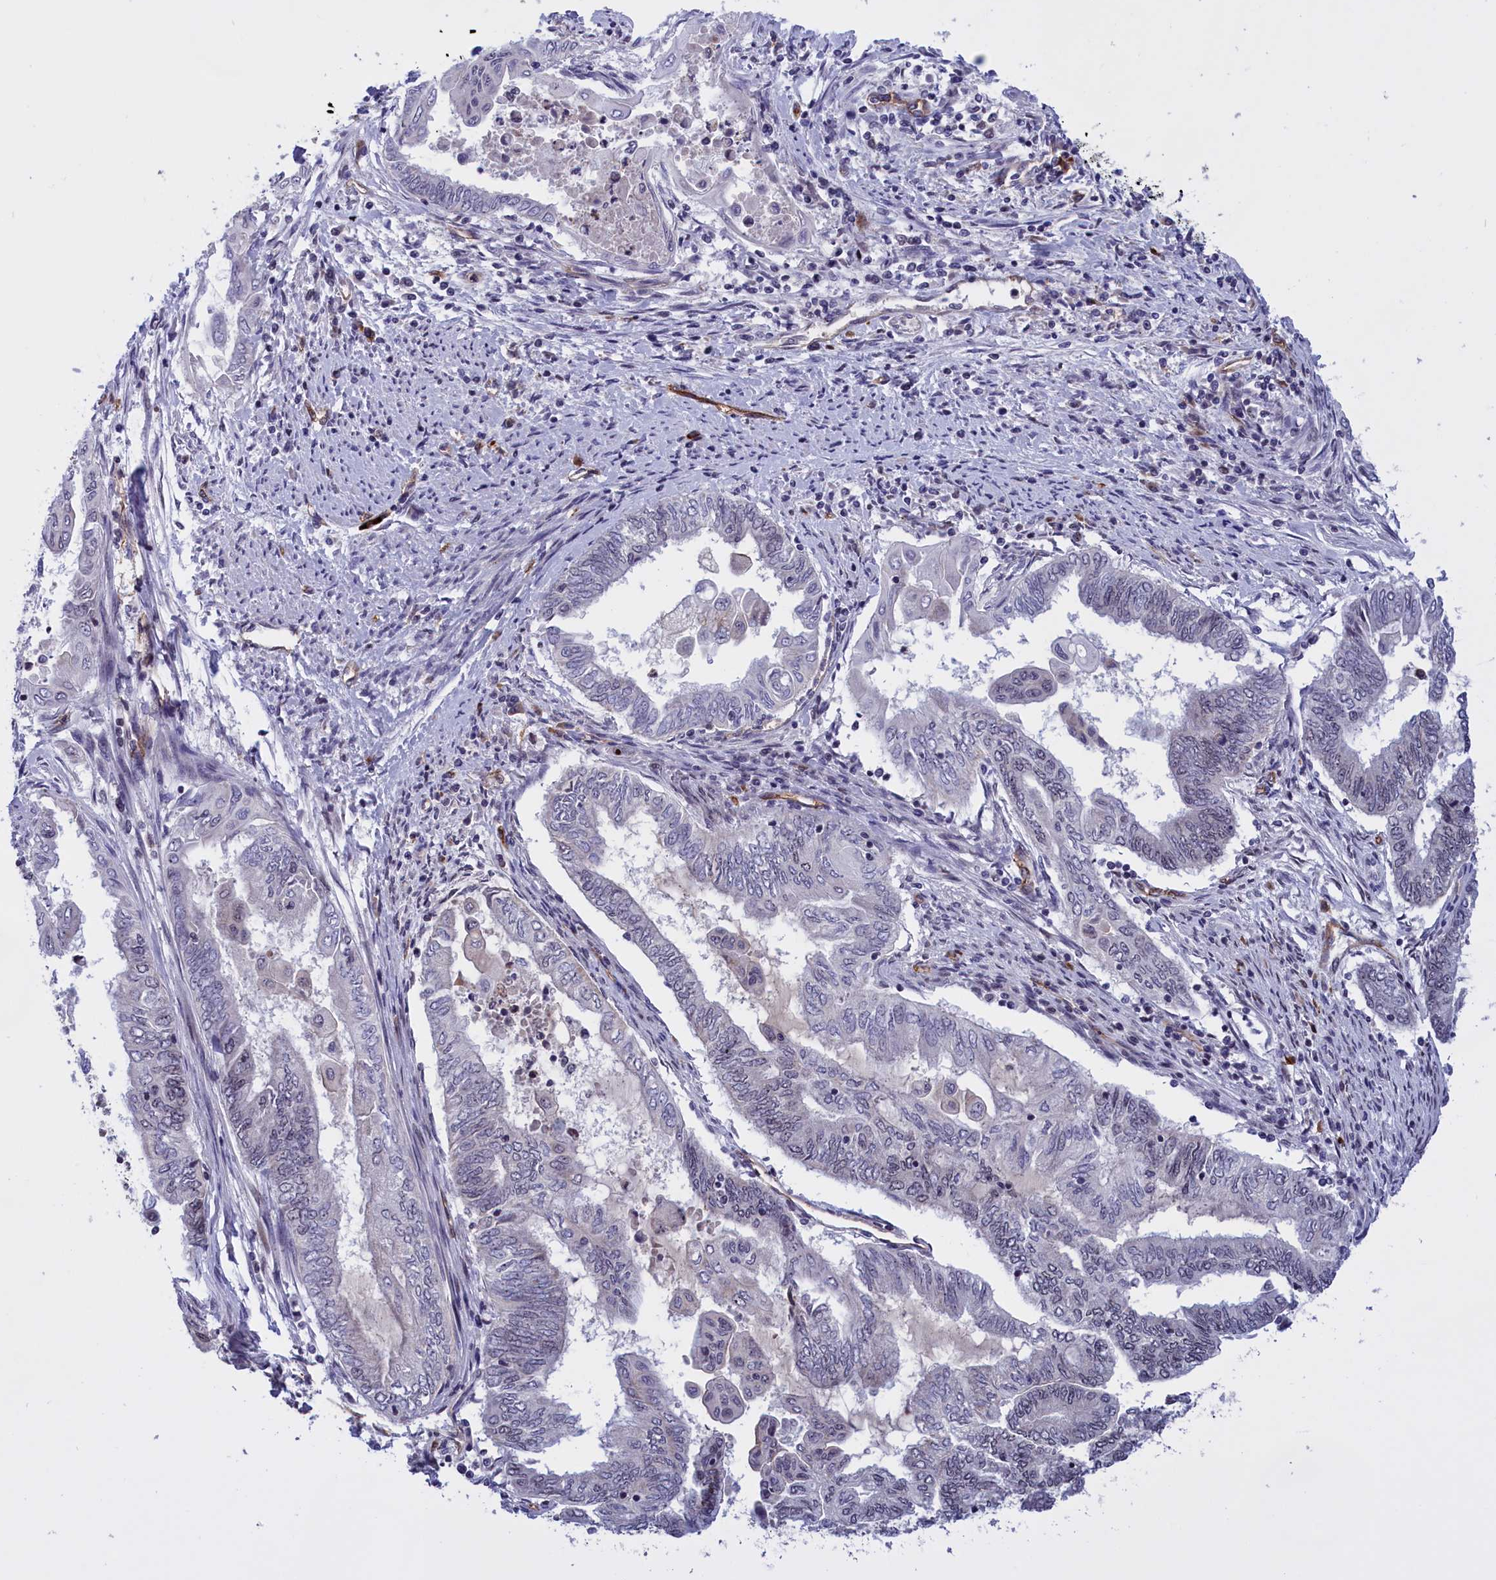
{"staining": {"intensity": "negative", "quantity": "none", "location": "none"}, "tissue": "endometrial cancer", "cell_type": "Tumor cells", "image_type": "cancer", "snomed": [{"axis": "morphology", "description": "Adenocarcinoma, NOS"}, {"axis": "topography", "description": "Uterus"}, {"axis": "topography", "description": "Endometrium"}], "caption": "High magnification brightfield microscopy of adenocarcinoma (endometrial) stained with DAB (brown) and counterstained with hematoxylin (blue): tumor cells show no significant expression. (Immunohistochemistry, brightfield microscopy, high magnification).", "gene": "MPND", "patient": {"sex": "female", "age": 70}}